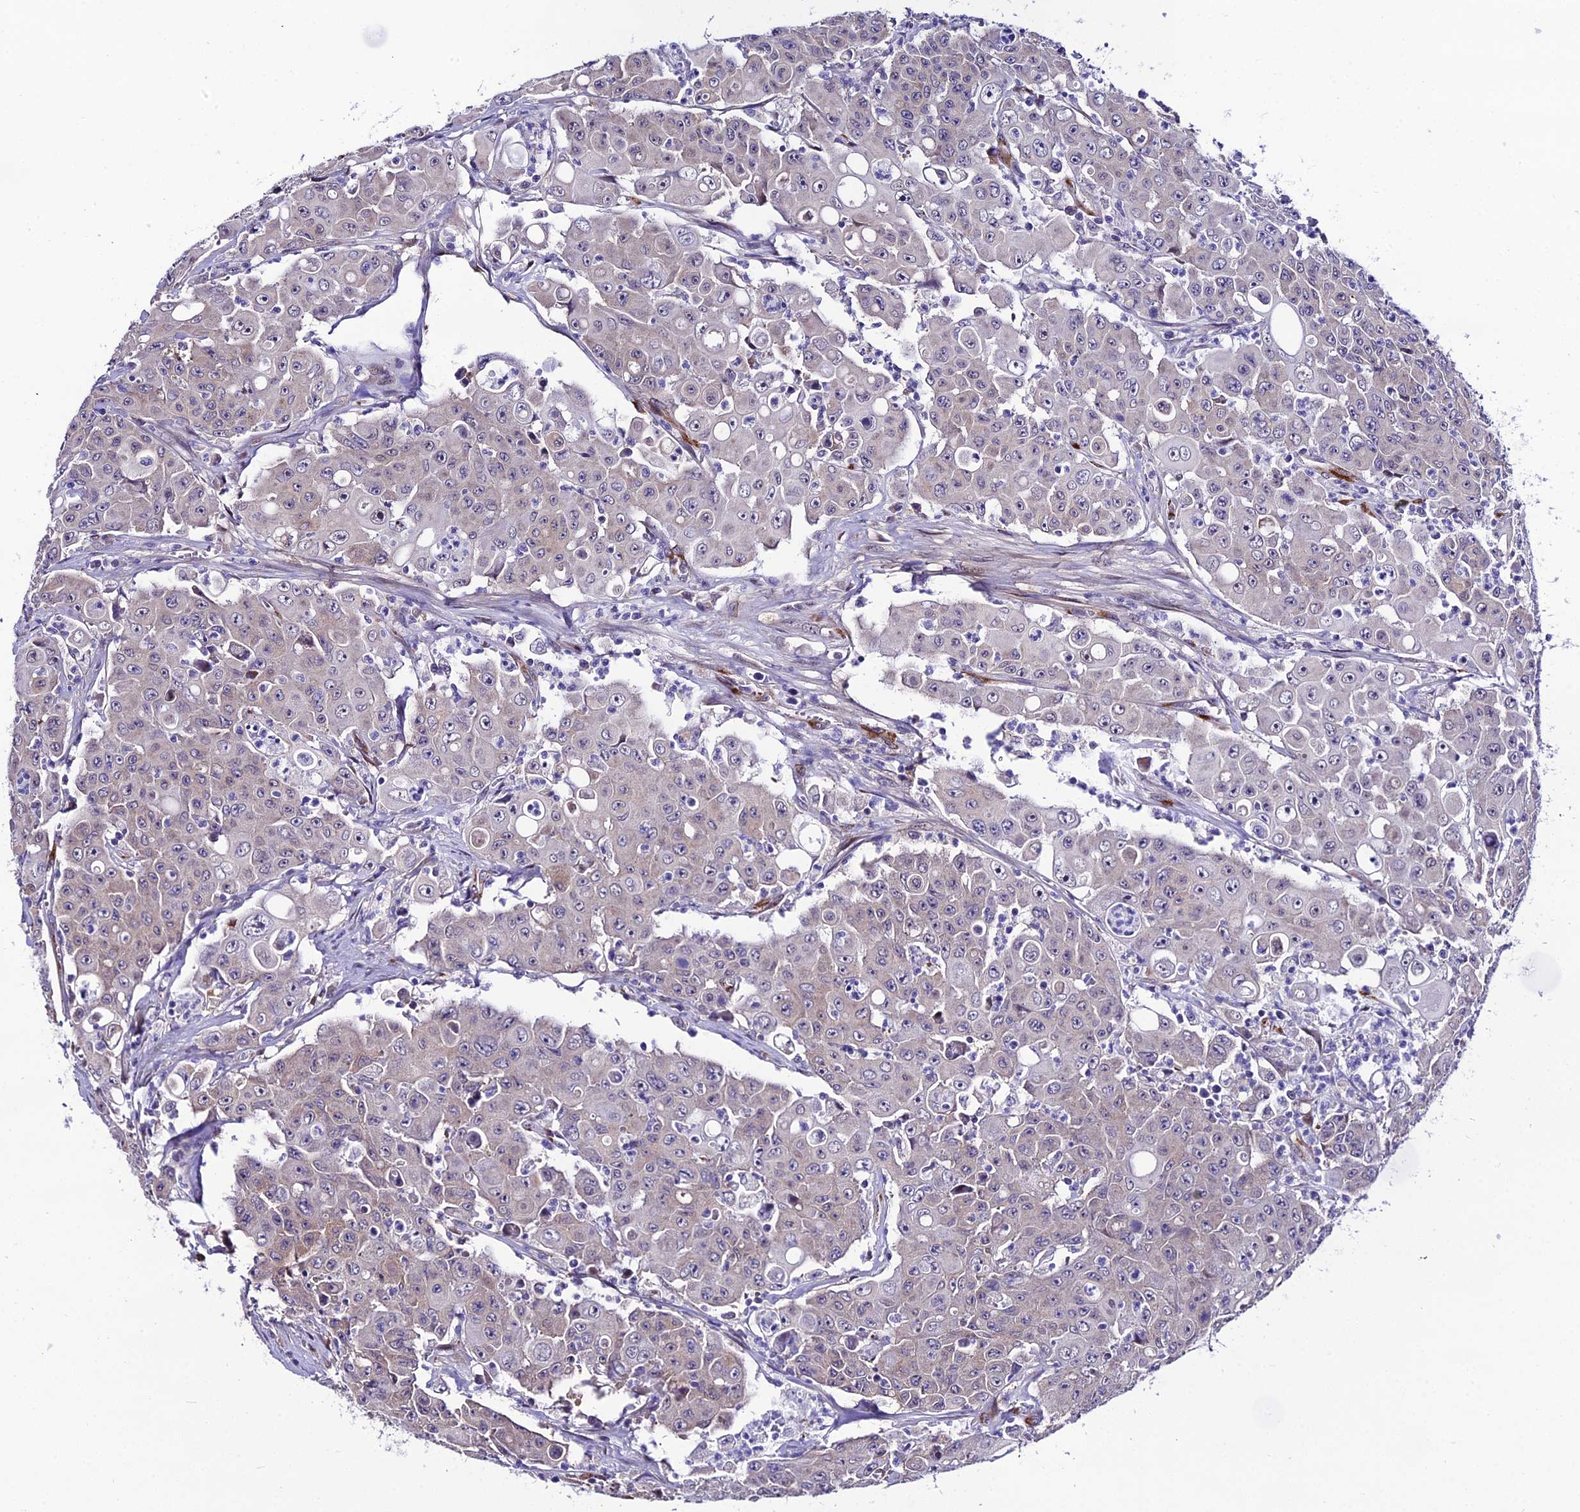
{"staining": {"intensity": "negative", "quantity": "none", "location": "none"}, "tissue": "colorectal cancer", "cell_type": "Tumor cells", "image_type": "cancer", "snomed": [{"axis": "morphology", "description": "Adenocarcinoma, NOS"}, {"axis": "topography", "description": "Colon"}], "caption": "This is a micrograph of immunohistochemistry staining of colorectal cancer, which shows no positivity in tumor cells.", "gene": "SYT15", "patient": {"sex": "male", "age": 51}}